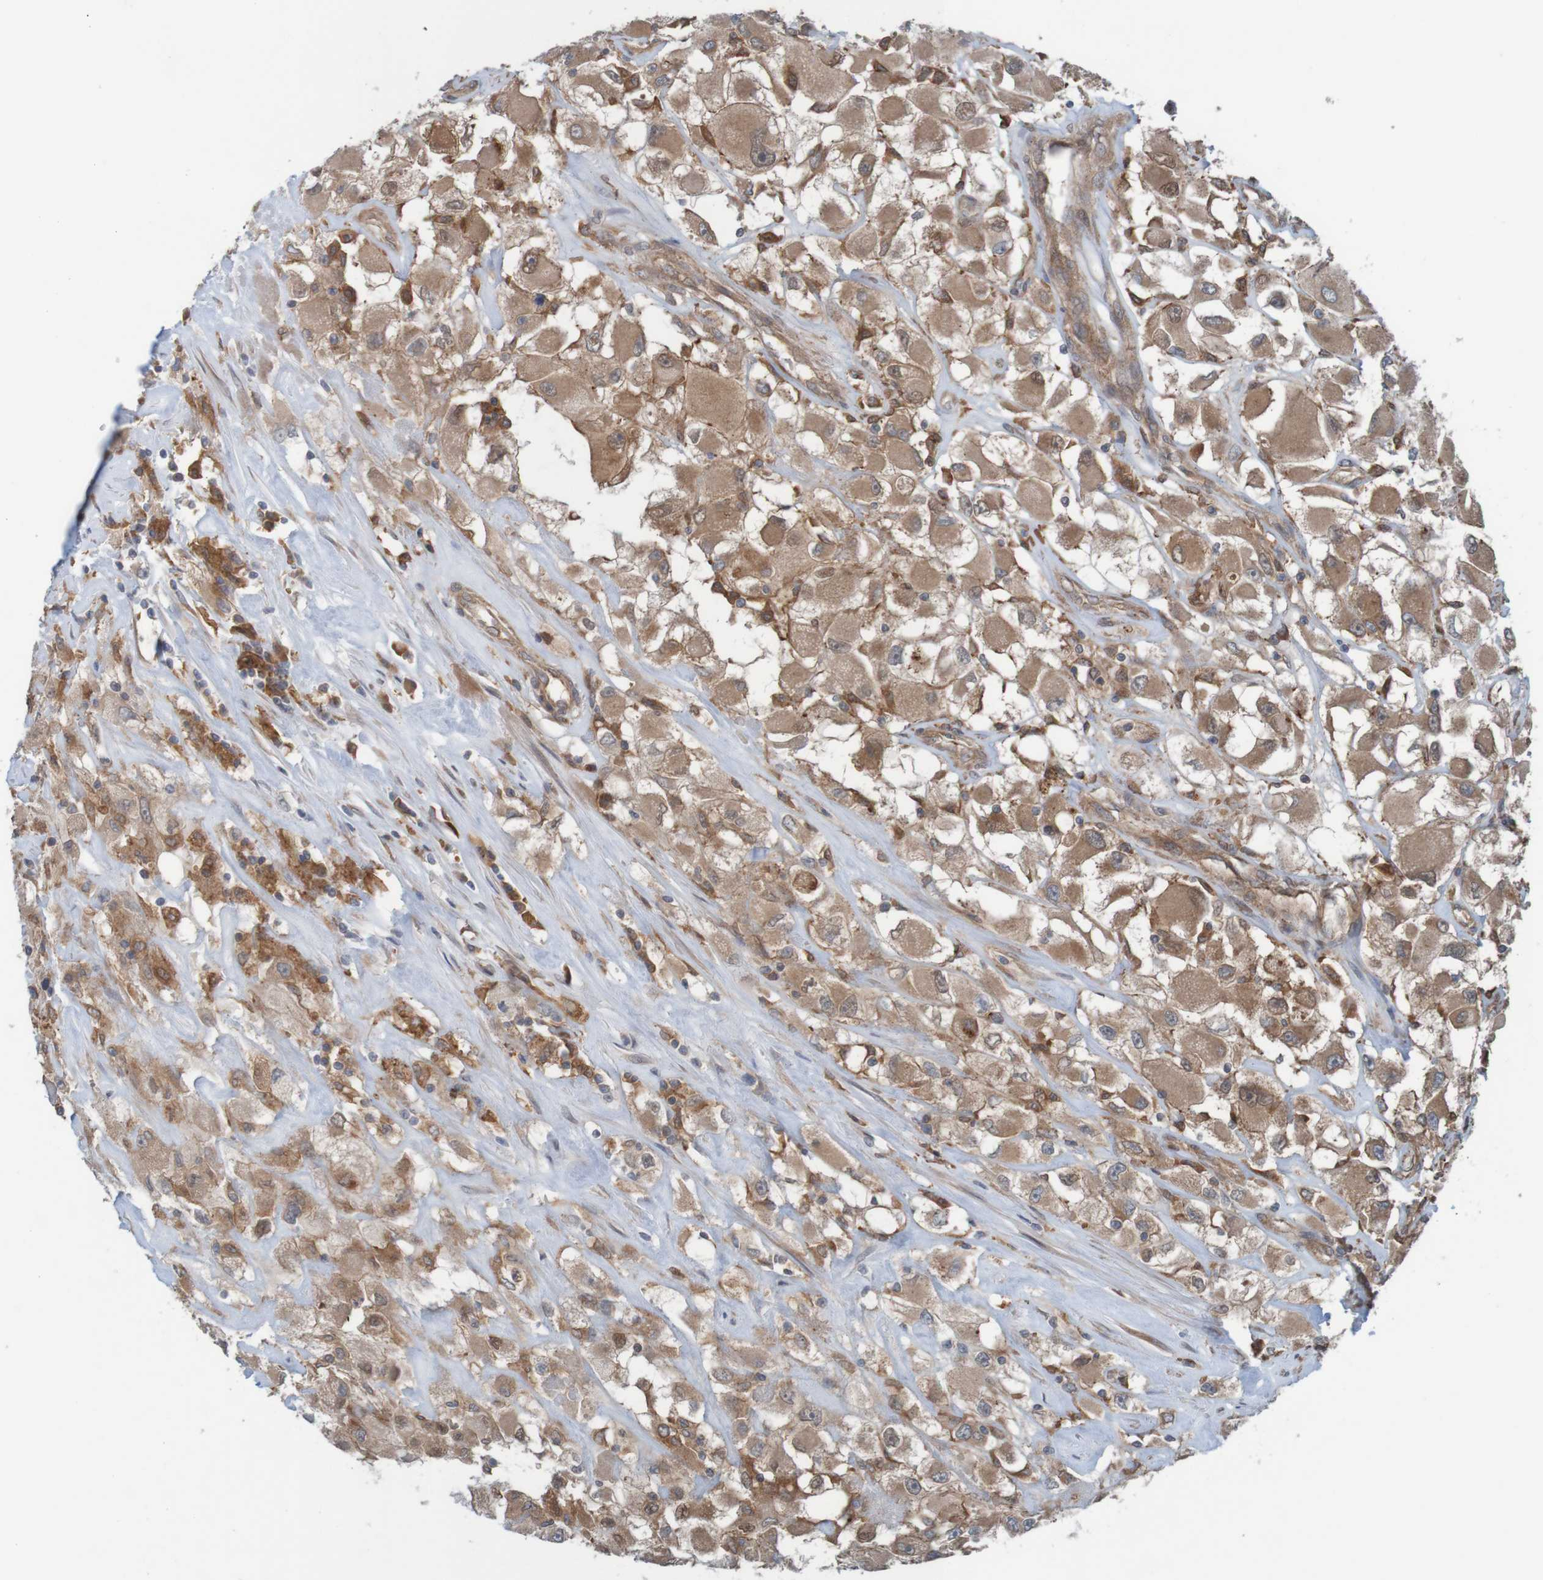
{"staining": {"intensity": "moderate", "quantity": ">75%", "location": "cytoplasmic/membranous"}, "tissue": "renal cancer", "cell_type": "Tumor cells", "image_type": "cancer", "snomed": [{"axis": "morphology", "description": "Adenocarcinoma, NOS"}, {"axis": "topography", "description": "Kidney"}], "caption": "Immunohistochemistry (IHC) micrograph of neoplastic tissue: renal cancer (adenocarcinoma) stained using immunohistochemistry reveals medium levels of moderate protein expression localized specifically in the cytoplasmic/membranous of tumor cells, appearing as a cytoplasmic/membranous brown color.", "gene": "ARHGEF11", "patient": {"sex": "female", "age": 52}}